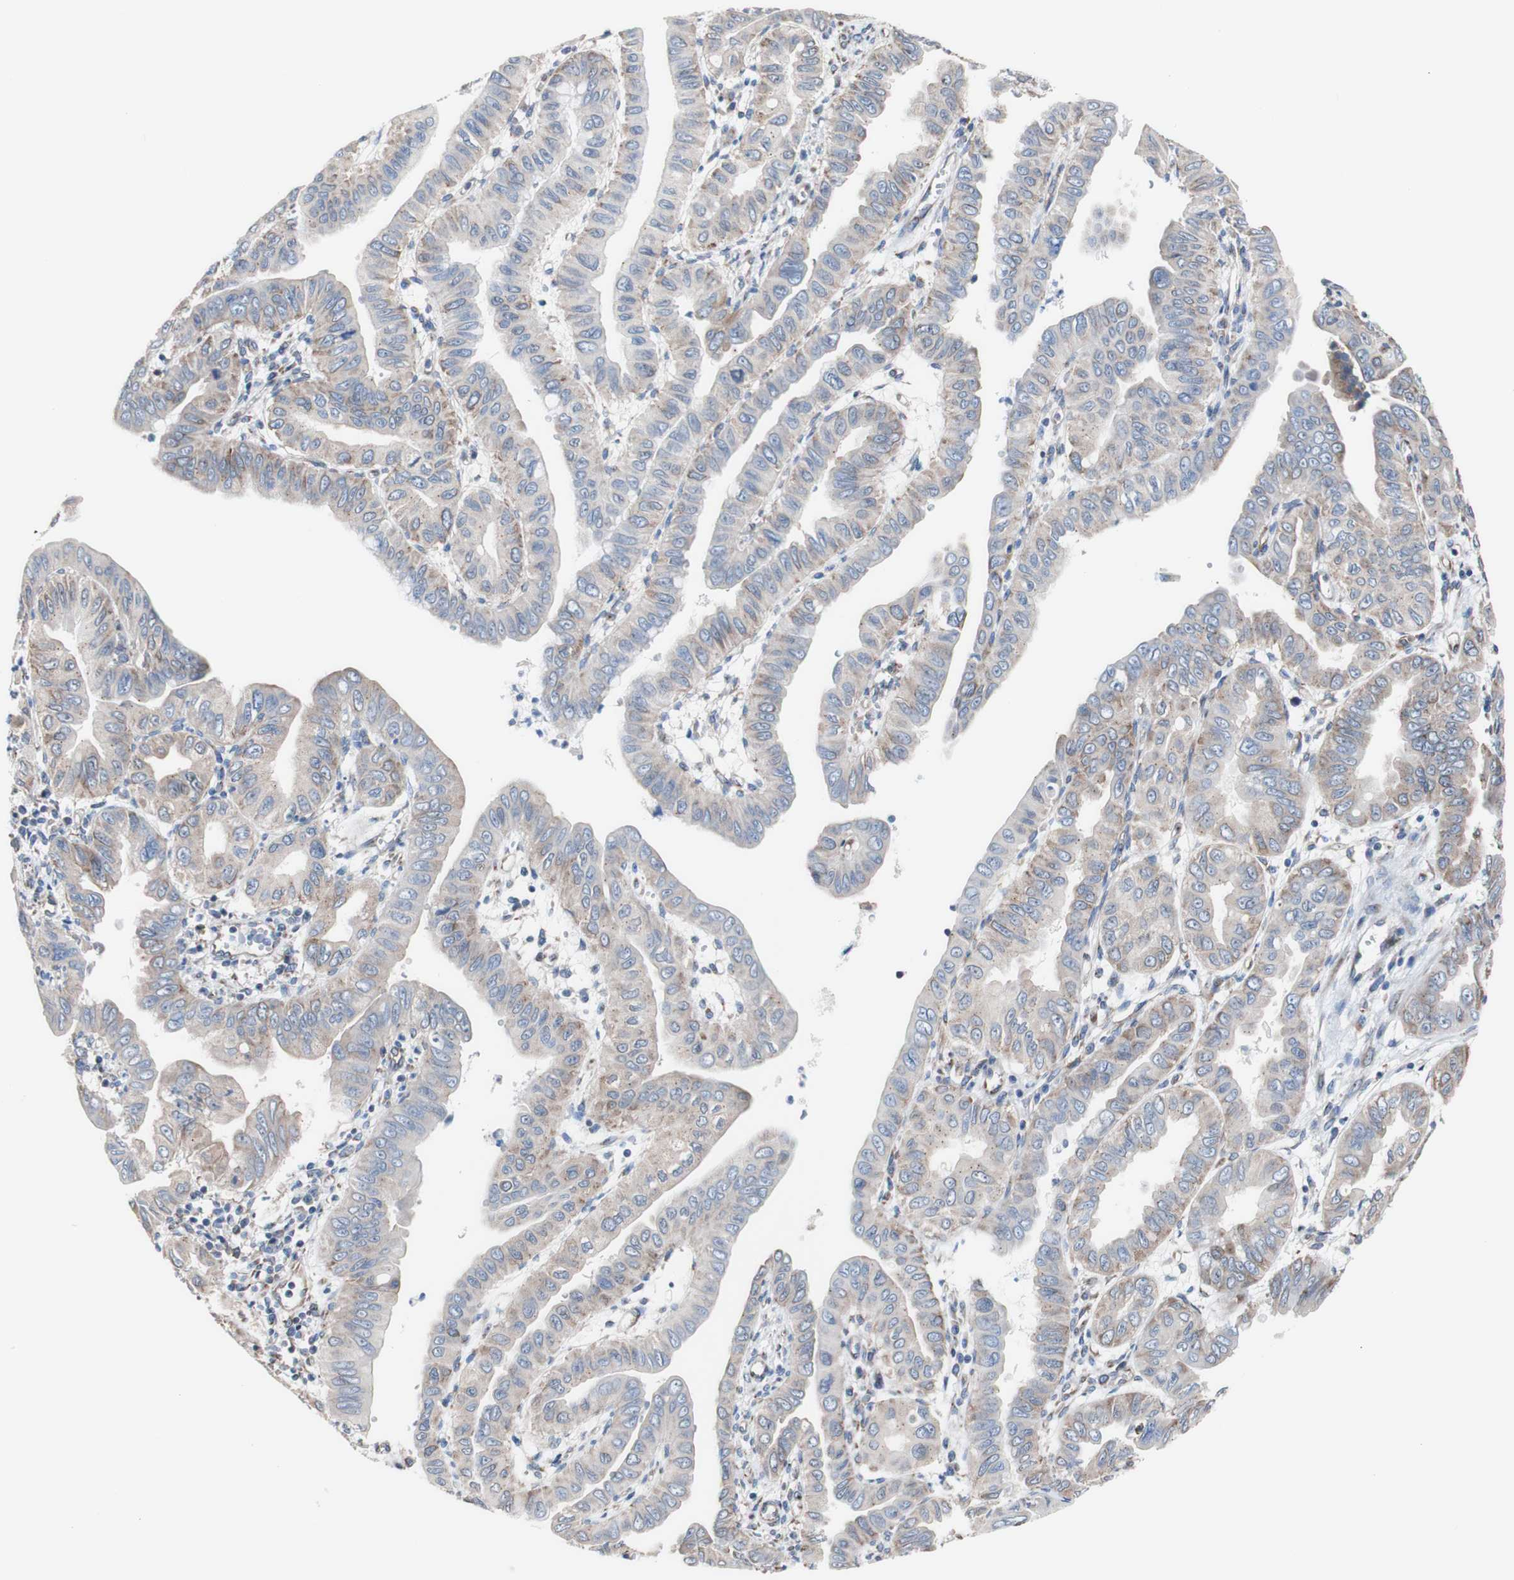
{"staining": {"intensity": "weak", "quantity": ">75%", "location": "cytoplasmic/membranous"}, "tissue": "pancreatic cancer", "cell_type": "Tumor cells", "image_type": "cancer", "snomed": [{"axis": "morphology", "description": "Normal tissue, NOS"}, {"axis": "topography", "description": "Lymph node"}], "caption": "The photomicrograph reveals staining of pancreatic cancer, revealing weak cytoplasmic/membranous protein expression (brown color) within tumor cells. The protein is stained brown, and the nuclei are stained in blue (DAB (3,3'-diaminobenzidine) IHC with brightfield microscopy, high magnification).", "gene": "LRIG3", "patient": {"sex": "male", "age": 50}}